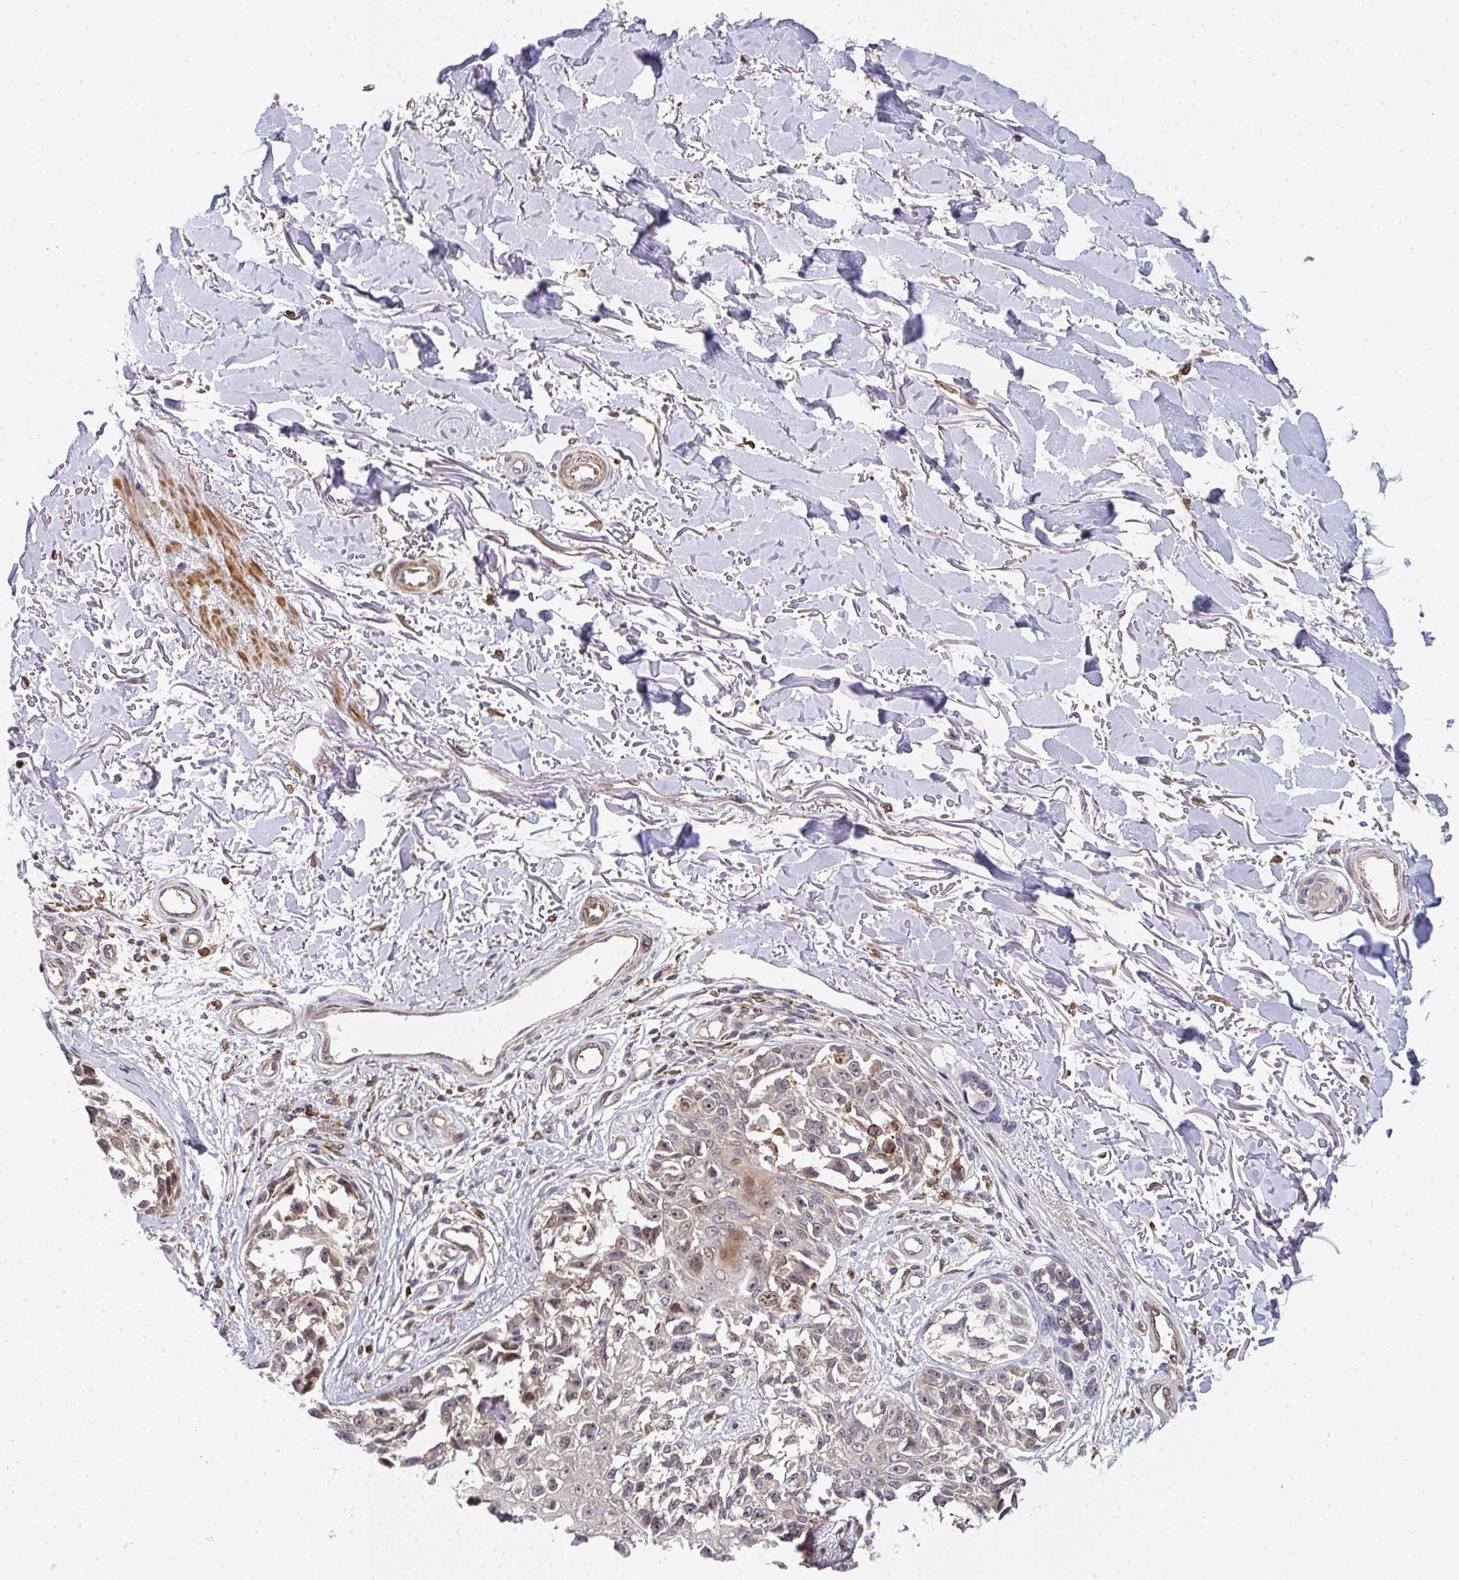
{"staining": {"intensity": "weak", "quantity": "25%-75%", "location": "cytoplasmic/membranous,nuclear"}, "tissue": "melanoma", "cell_type": "Tumor cells", "image_type": "cancer", "snomed": [{"axis": "morphology", "description": "Malignant melanoma, NOS"}, {"axis": "topography", "description": "Skin"}], "caption": "This is a photomicrograph of IHC staining of malignant melanoma, which shows weak staining in the cytoplasmic/membranous and nuclear of tumor cells.", "gene": "SIMC1", "patient": {"sex": "male", "age": 73}}